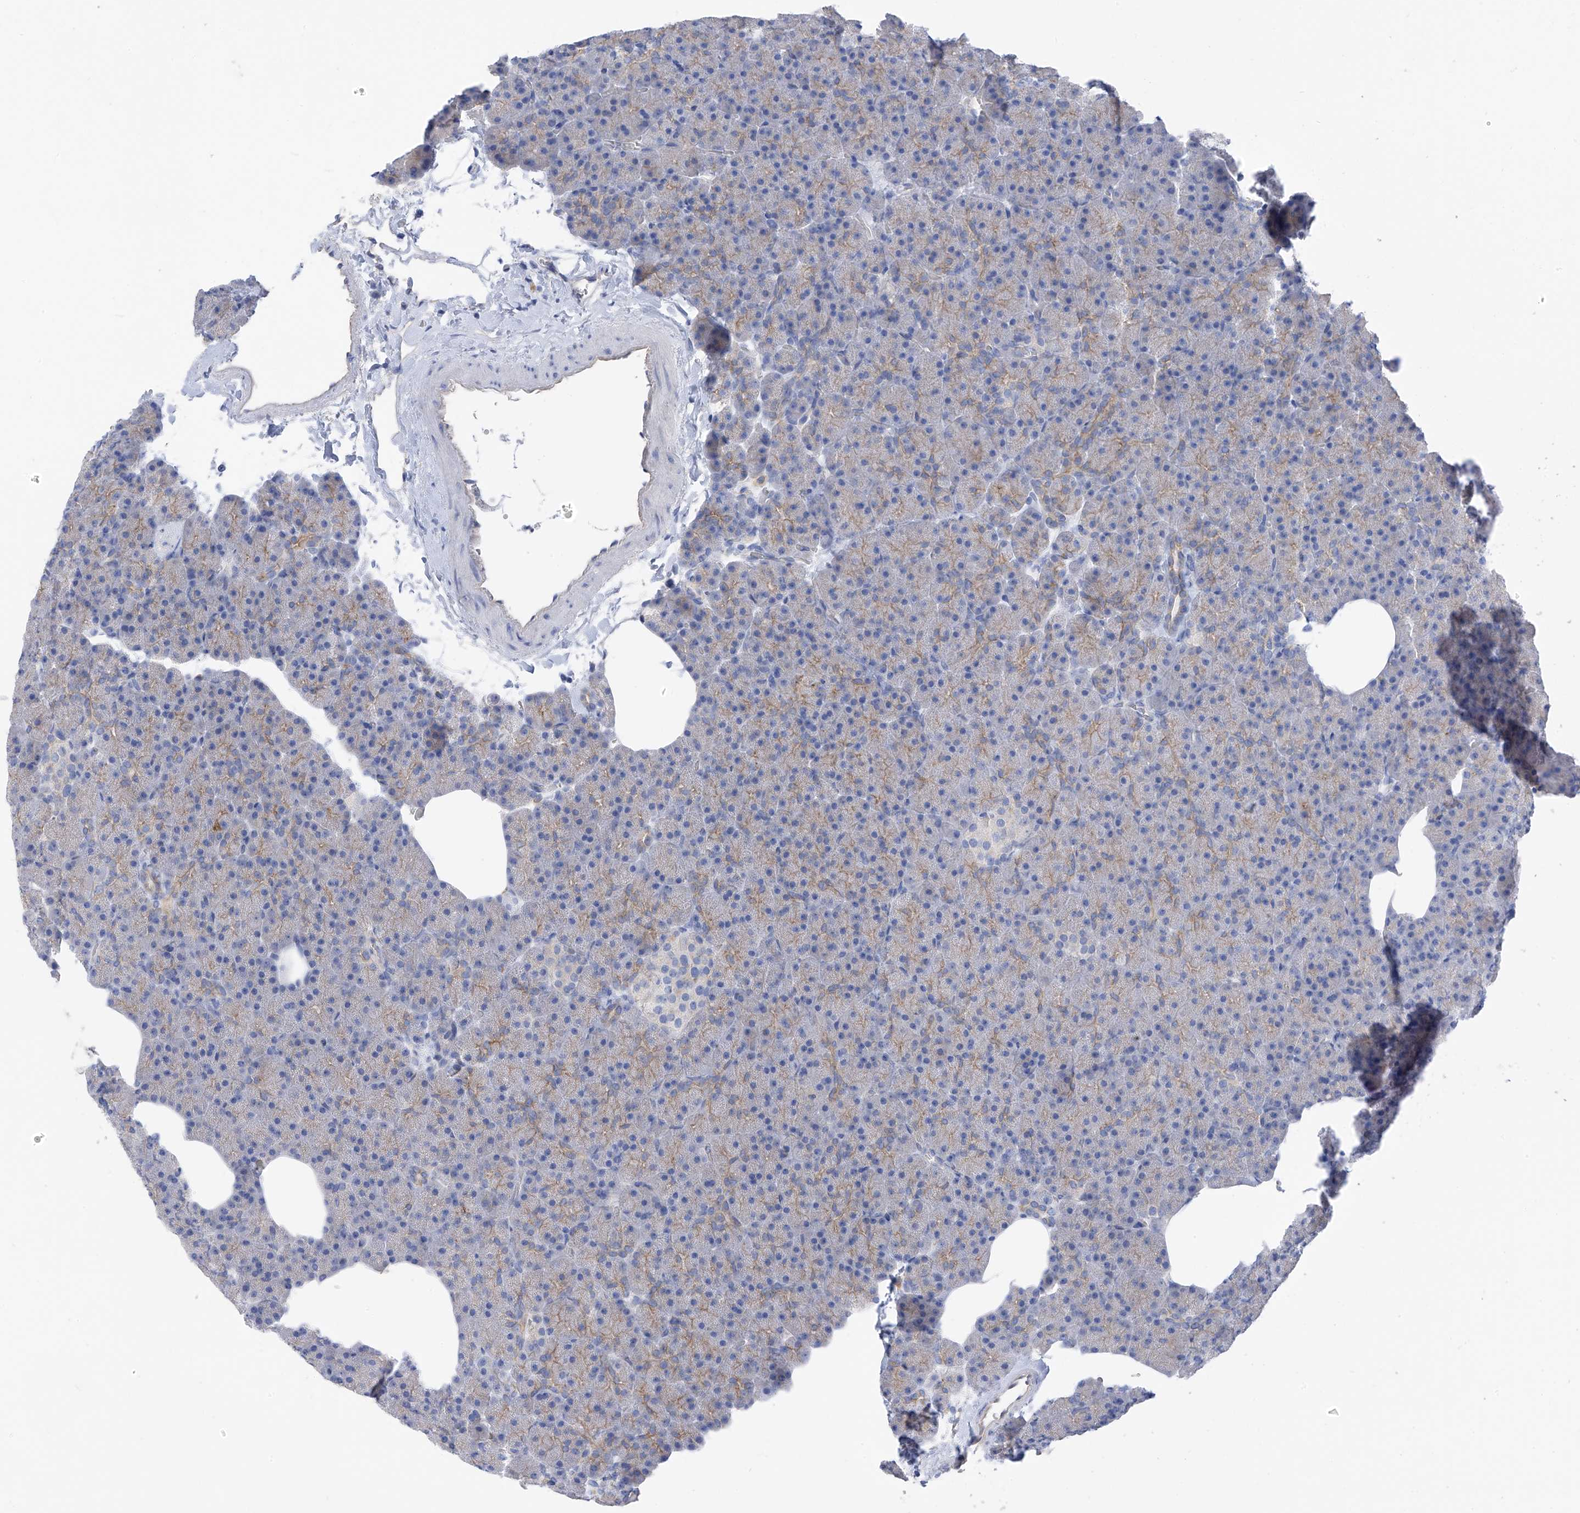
{"staining": {"intensity": "weak", "quantity": "25%-75%", "location": "cytoplasmic/membranous"}, "tissue": "pancreas", "cell_type": "Exocrine glandular cells", "image_type": "normal", "snomed": [{"axis": "morphology", "description": "Normal tissue, NOS"}, {"axis": "morphology", "description": "Carcinoid, malignant, NOS"}, {"axis": "topography", "description": "Pancreas"}], "caption": "An immunohistochemistry (IHC) histopathology image of normal tissue is shown. Protein staining in brown labels weak cytoplasmic/membranous positivity in pancreas within exocrine glandular cells. Immunohistochemistry stains the protein in brown and the nuclei are stained blue.", "gene": "ITGA9", "patient": {"sex": "female", "age": 35}}